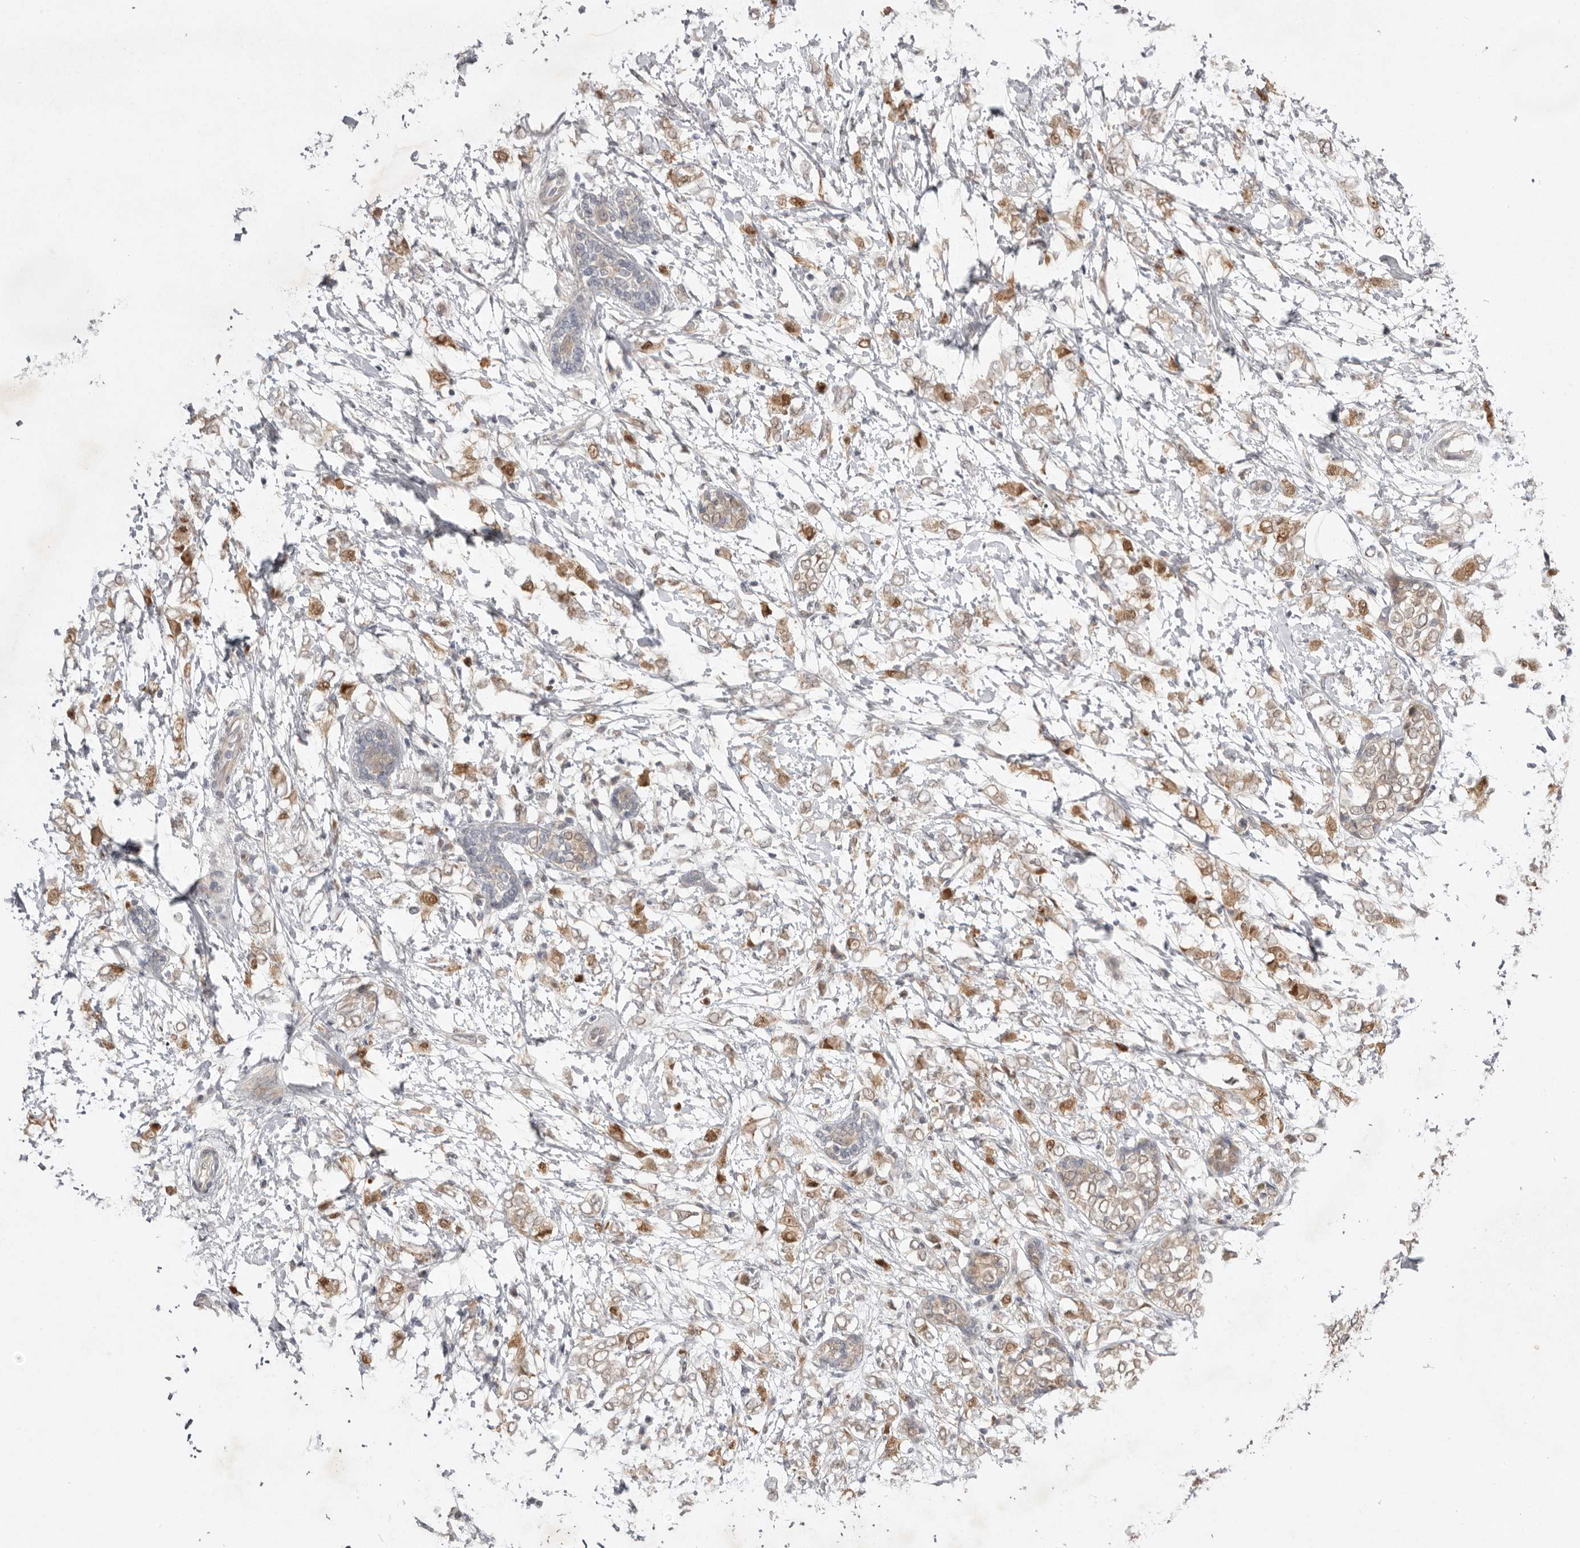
{"staining": {"intensity": "moderate", "quantity": ">75%", "location": "cytoplasmic/membranous"}, "tissue": "breast cancer", "cell_type": "Tumor cells", "image_type": "cancer", "snomed": [{"axis": "morphology", "description": "Normal tissue, NOS"}, {"axis": "morphology", "description": "Lobular carcinoma"}, {"axis": "topography", "description": "Breast"}], "caption": "Immunohistochemistry (IHC) image of breast cancer (lobular carcinoma) stained for a protein (brown), which reveals medium levels of moderate cytoplasmic/membranous positivity in about >75% of tumor cells.", "gene": "NSUN4", "patient": {"sex": "female", "age": 47}}